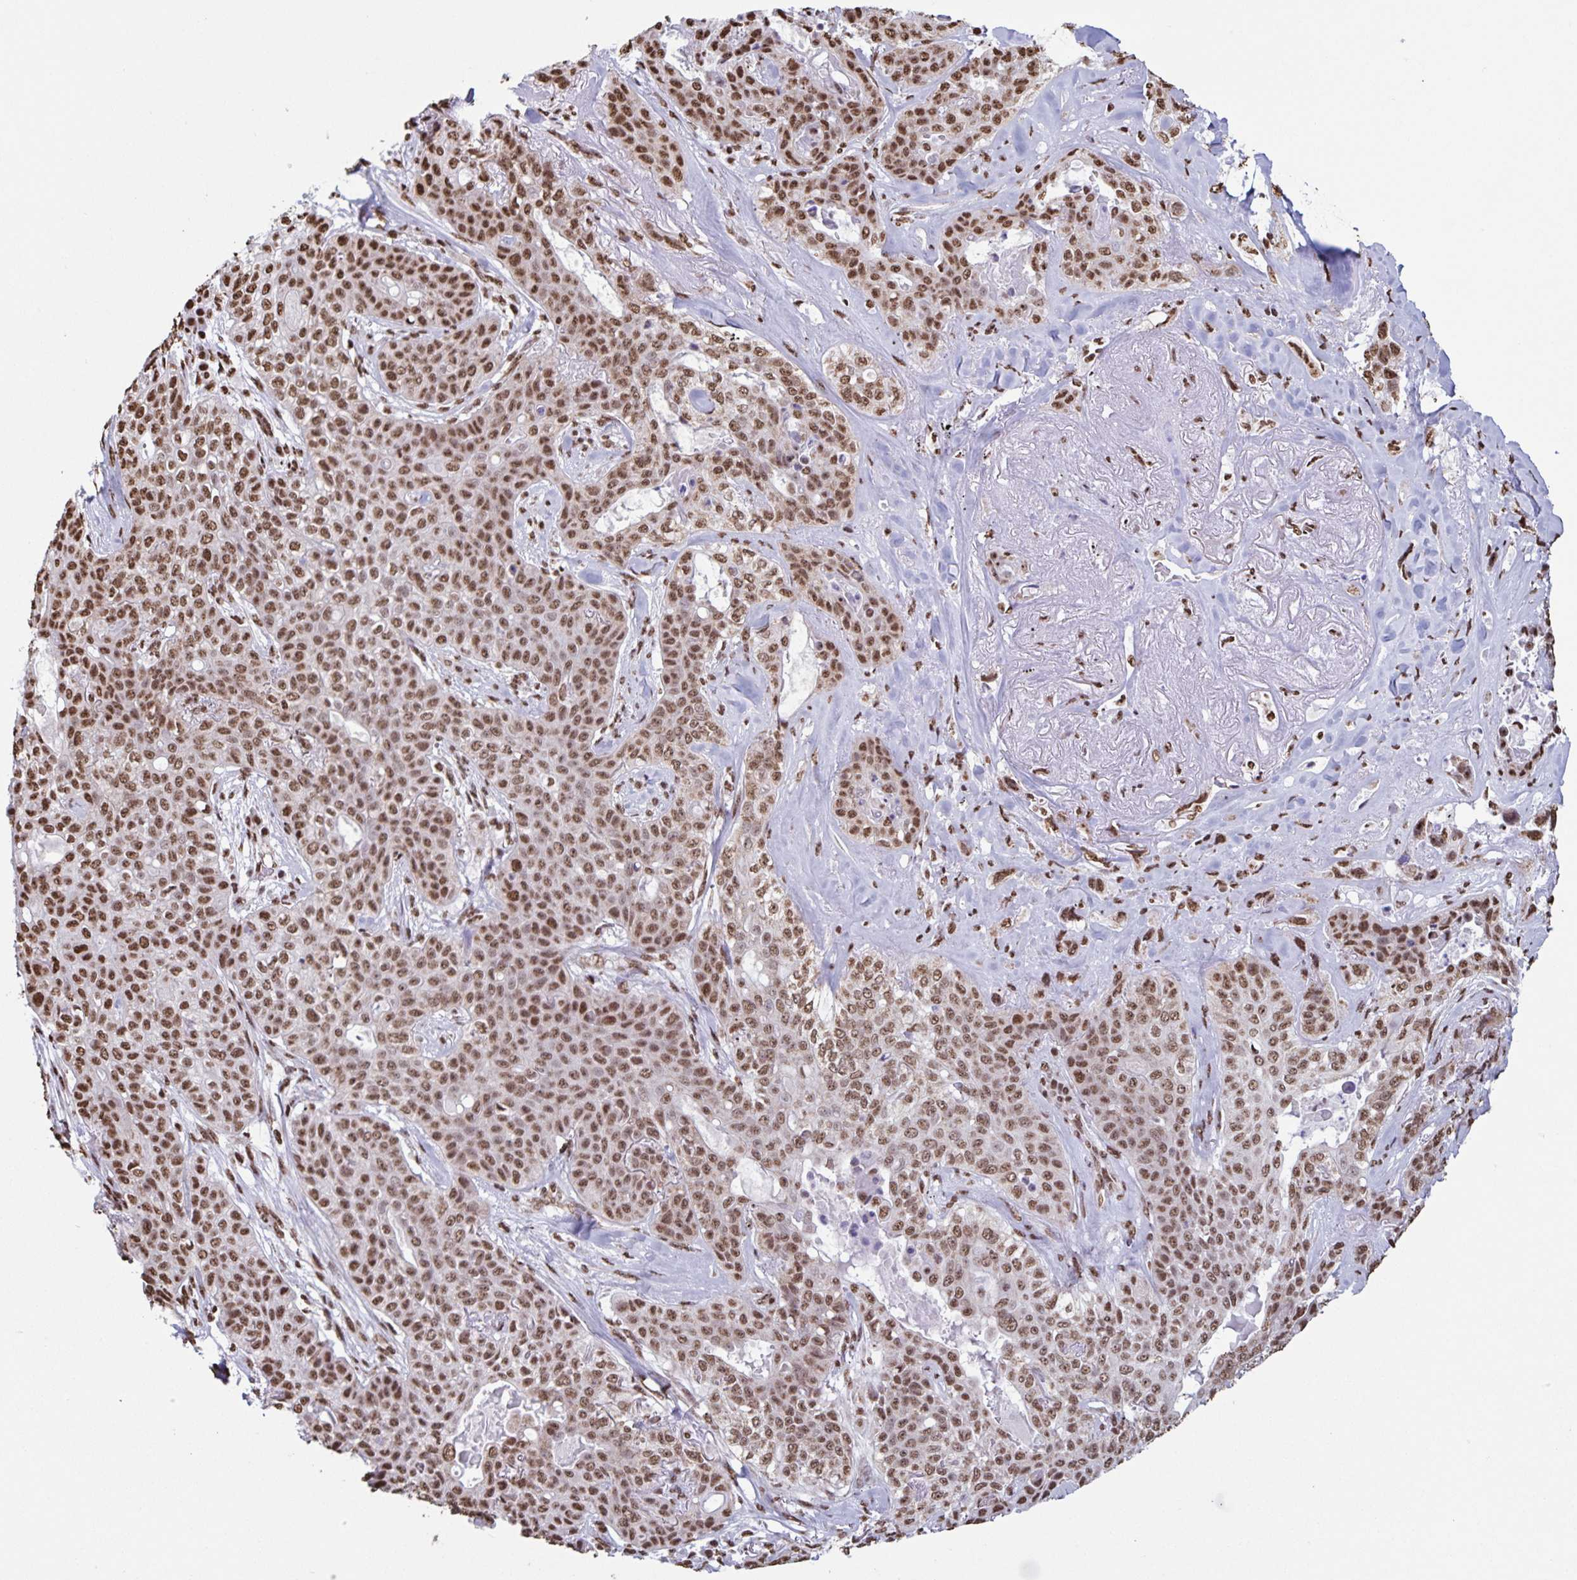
{"staining": {"intensity": "moderate", "quantity": ">75%", "location": "nuclear"}, "tissue": "lung cancer", "cell_type": "Tumor cells", "image_type": "cancer", "snomed": [{"axis": "morphology", "description": "Squamous cell carcinoma, NOS"}, {"axis": "topography", "description": "Lung"}], "caption": "Tumor cells display medium levels of moderate nuclear expression in about >75% of cells in lung cancer.", "gene": "DUT", "patient": {"sex": "female", "age": 70}}